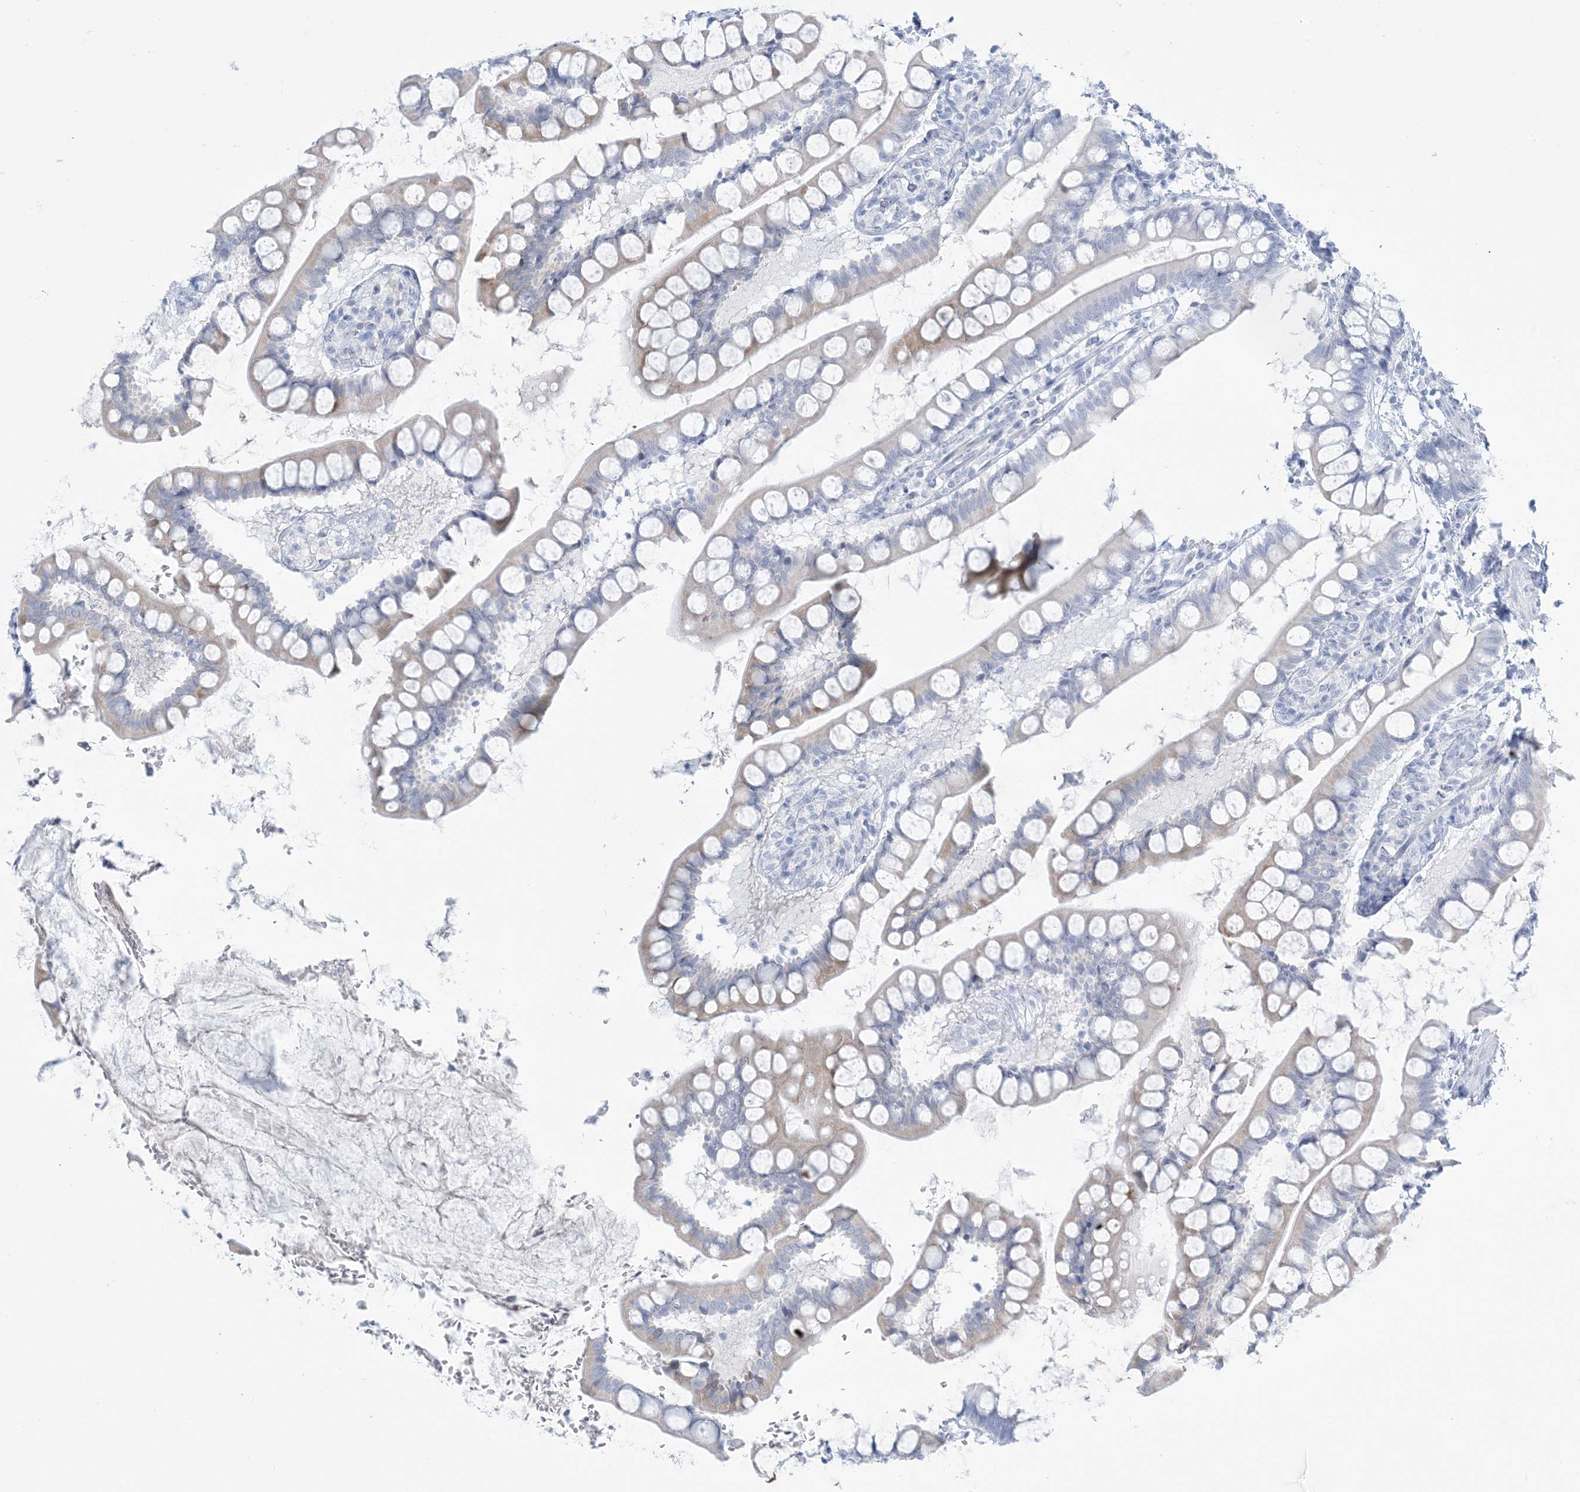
{"staining": {"intensity": "negative", "quantity": "none", "location": "none"}, "tissue": "small intestine", "cell_type": "Glandular cells", "image_type": "normal", "snomed": [{"axis": "morphology", "description": "Normal tissue, NOS"}, {"axis": "topography", "description": "Small intestine"}], "caption": "DAB (3,3'-diaminobenzidine) immunohistochemical staining of normal small intestine demonstrates no significant positivity in glandular cells.", "gene": "AGXT", "patient": {"sex": "male", "age": 52}}